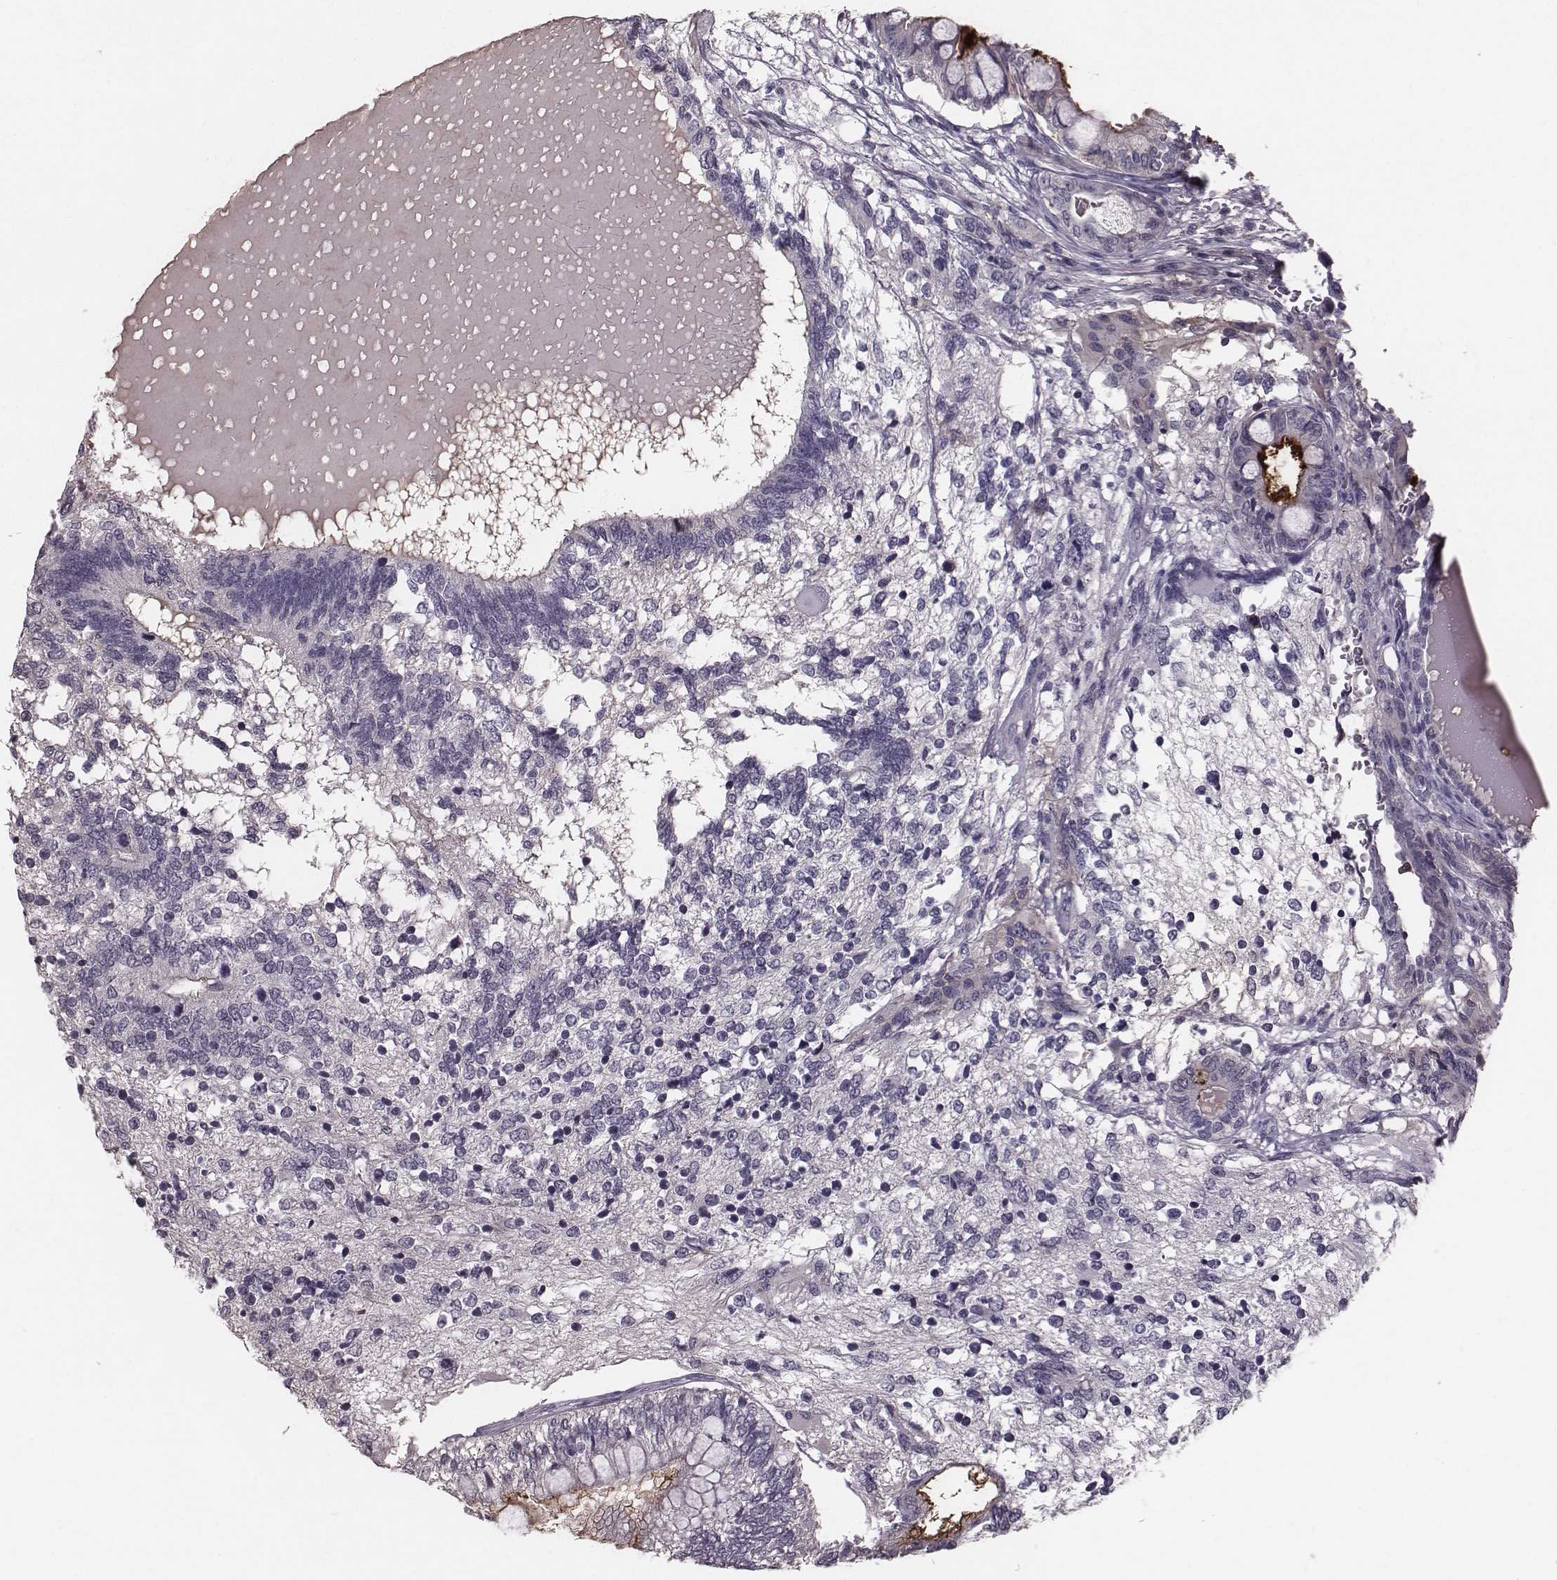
{"staining": {"intensity": "negative", "quantity": "none", "location": "none"}, "tissue": "testis cancer", "cell_type": "Tumor cells", "image_type": "cancer", "snomed": [{"axis": "morphology", "description": "Seminoma, NOS"}, {"axis": "morphology", "description": "Carcinoma, Embryonal, NOS"}, {"axis": "topography", "description": "Testis"}], "caption": "This is an IHC histopathology image of human testis cancer. There is no expression in tumor cells.", "gene": "SMIM24", "patient": {"sex": "male", "age": 41}}